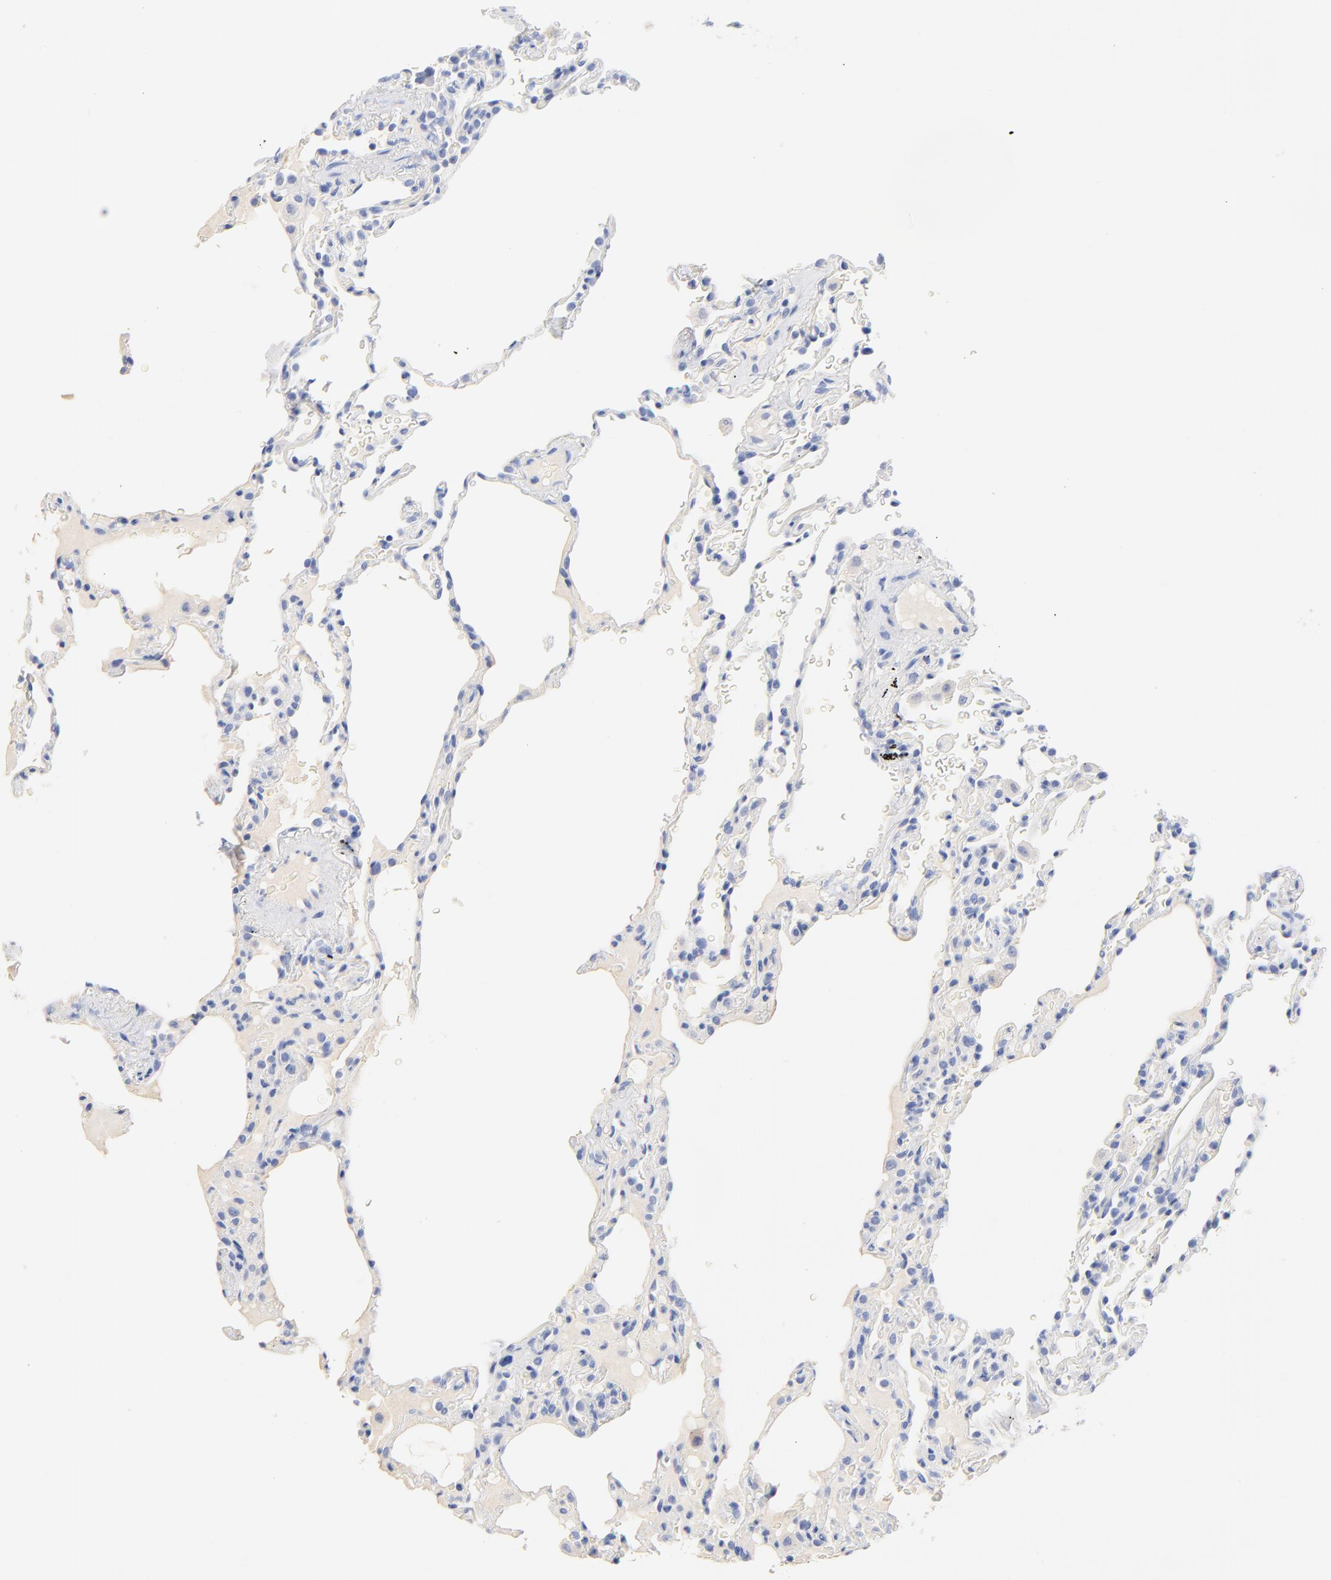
{"staining": {"intensity": "negative", "quantity": "none", "location": "none"}, "tissue": "lung", "cell_type": "Alveolar cells", "image_type": "normal", "snomed": [{"axis": "morphology", "description": "Normal tissue, NOS"}, {"axis": "topography", "description": "Lung"}], "caption": "Immunohistochemistry (IHC) histopathology image of benign human lung stained for a protein (brown), which displays no expression in alveolar cells.", "gene": "CPS1", "patient": {"sex": "male", "age": 59}}